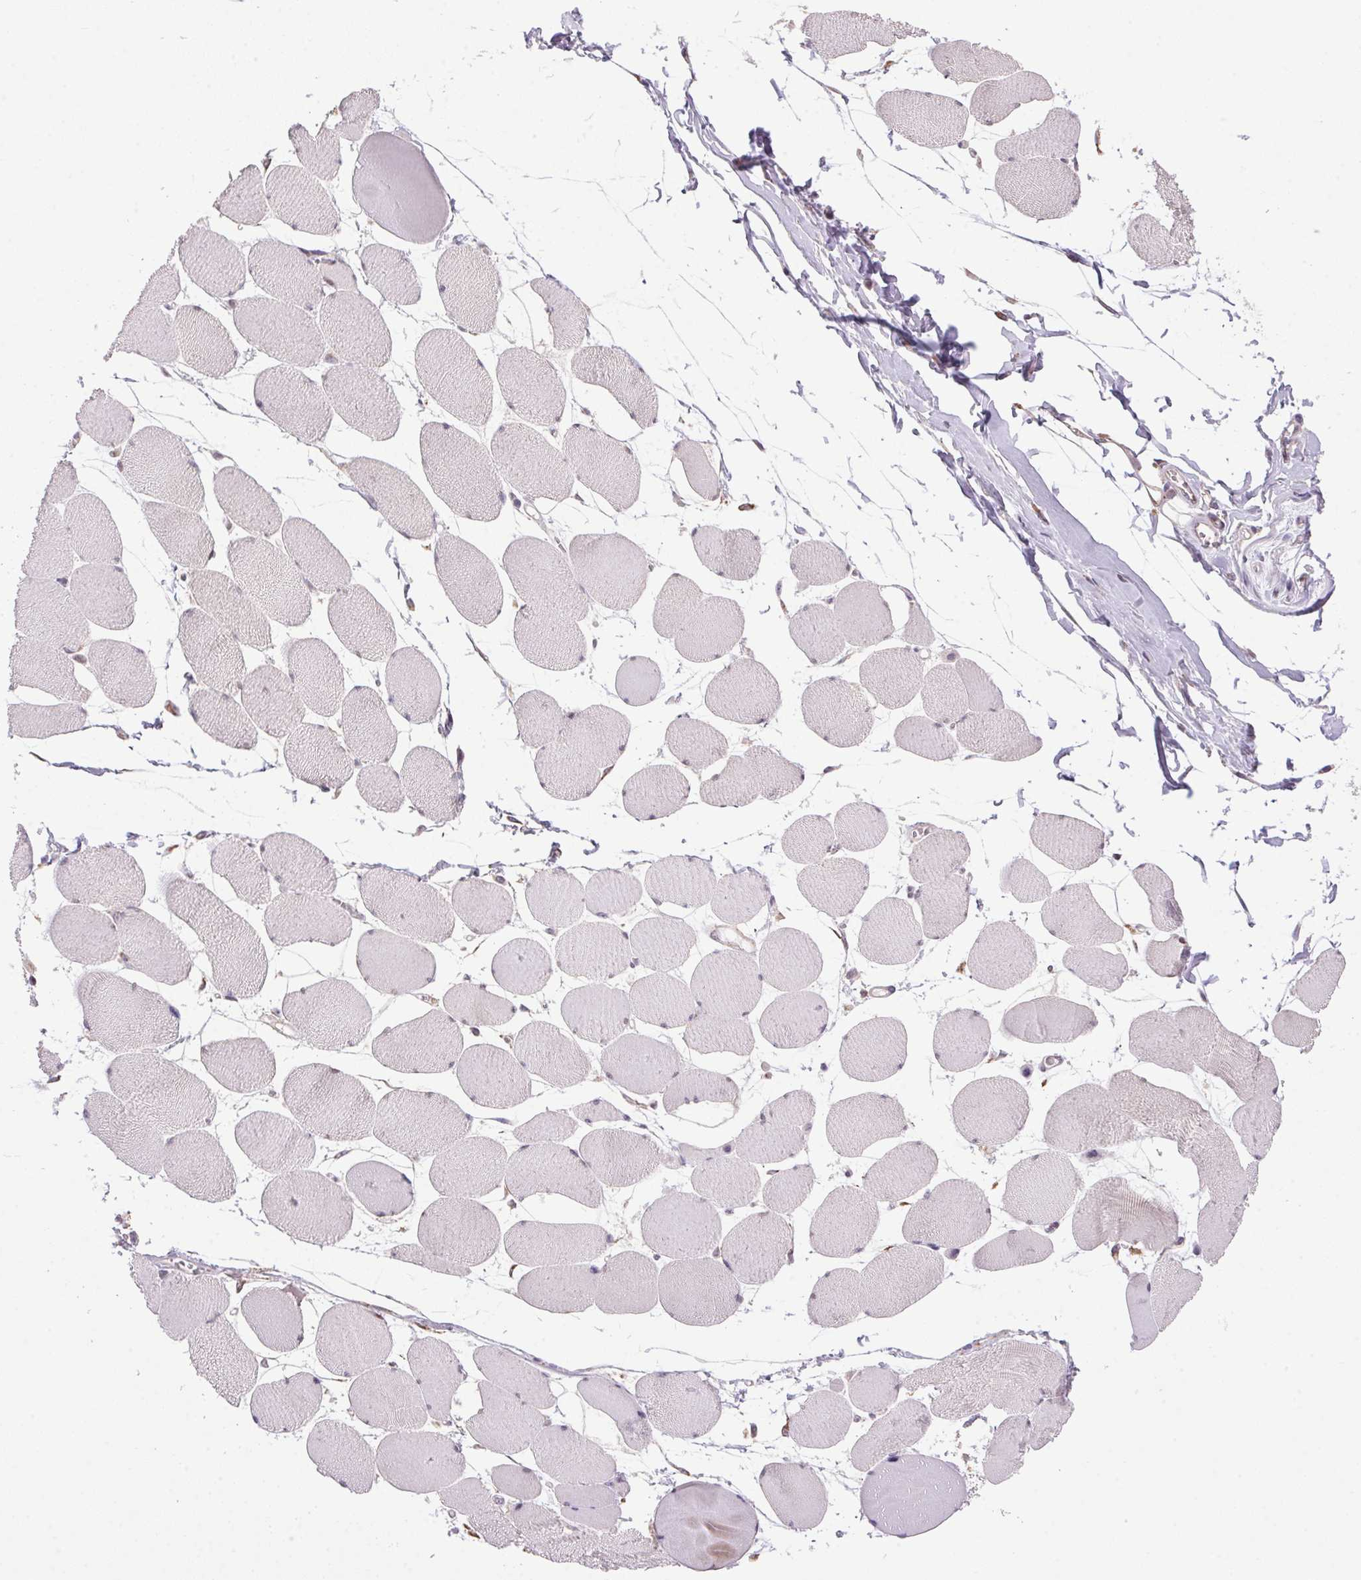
{"staining": {"intensity": "negative", "quantity": "none", "location": "none"}, "tissue": "skeletal muscle", "cell_type": "Myocytes", "image_type": "normal", "snomed": [{"axis": "morphology", "description": "Normal tissue, NOS"}, {"axis": "topography", "description": "Skeletal muscle"}], "caption": "This photomicrograph is of benign skeletal muscle stained with IHC to label a protein in brown with the nuclei are counter-stained blue. There is no expression in myocytes. The staining is performed using DAB (3,3'-diaminobenzidine) brown chromogen with nuclei counter-stained in using hematoxylin.", "gene": "AKR1E2", "patient": {"sex": "female", "age": 75}}